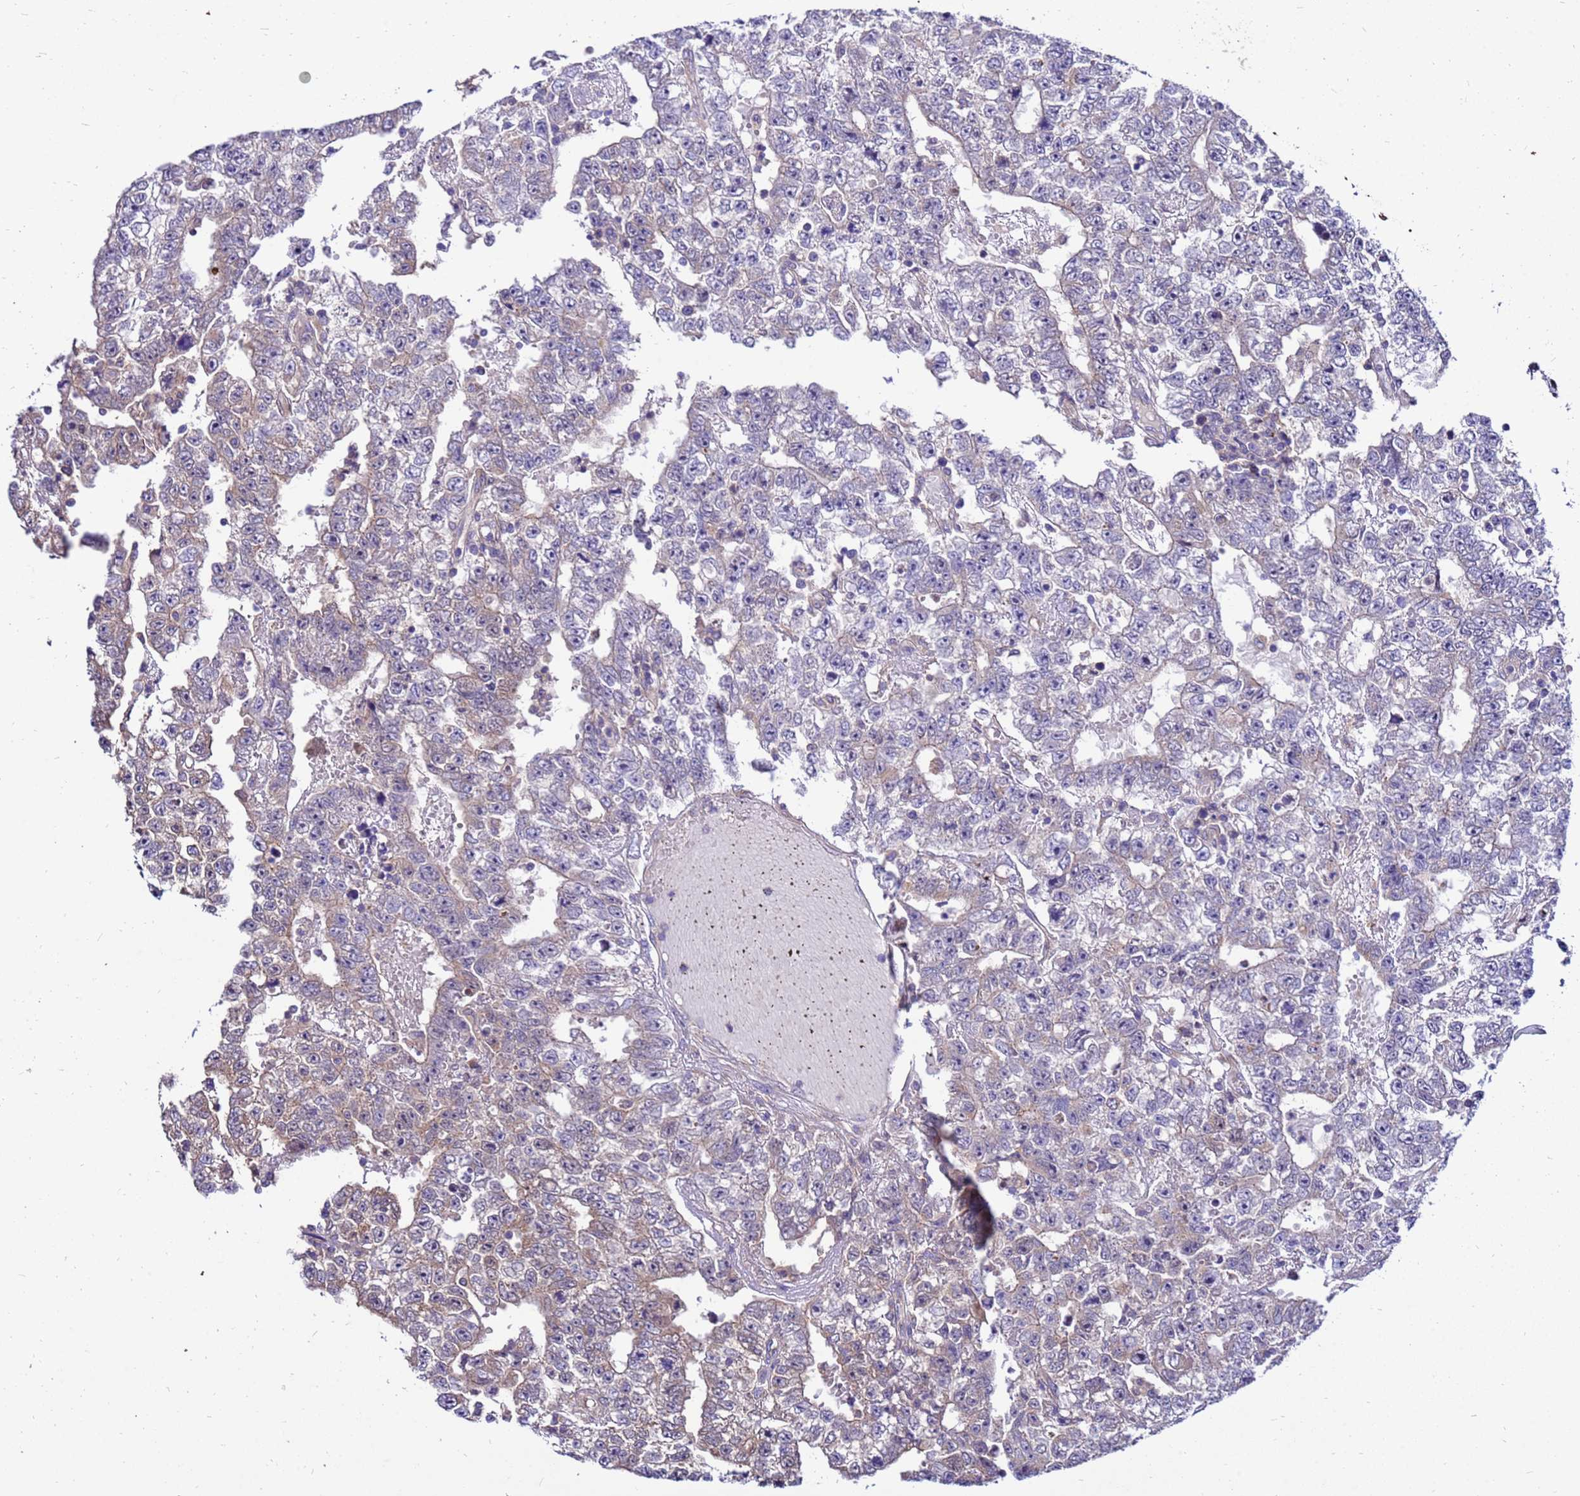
{"staining": {"intensity": "negative", "quantity": "none", "location": "none"}, "tissue": "testis cancer", "cell_type": "Tumor cells", "image_type": "cancer", "snomed": [{"axis": "morphology", "description": "Carcinoma, Embryonal, NOS"}, {"axis": "topography", "description": "Testis"}], "caption": "There is no significant expression in tumor cells of testis embryonal carcinoma. Nuclei are stained in blue.", "gene": "GET3", "patient": {"sex": "male", "age": 25}}